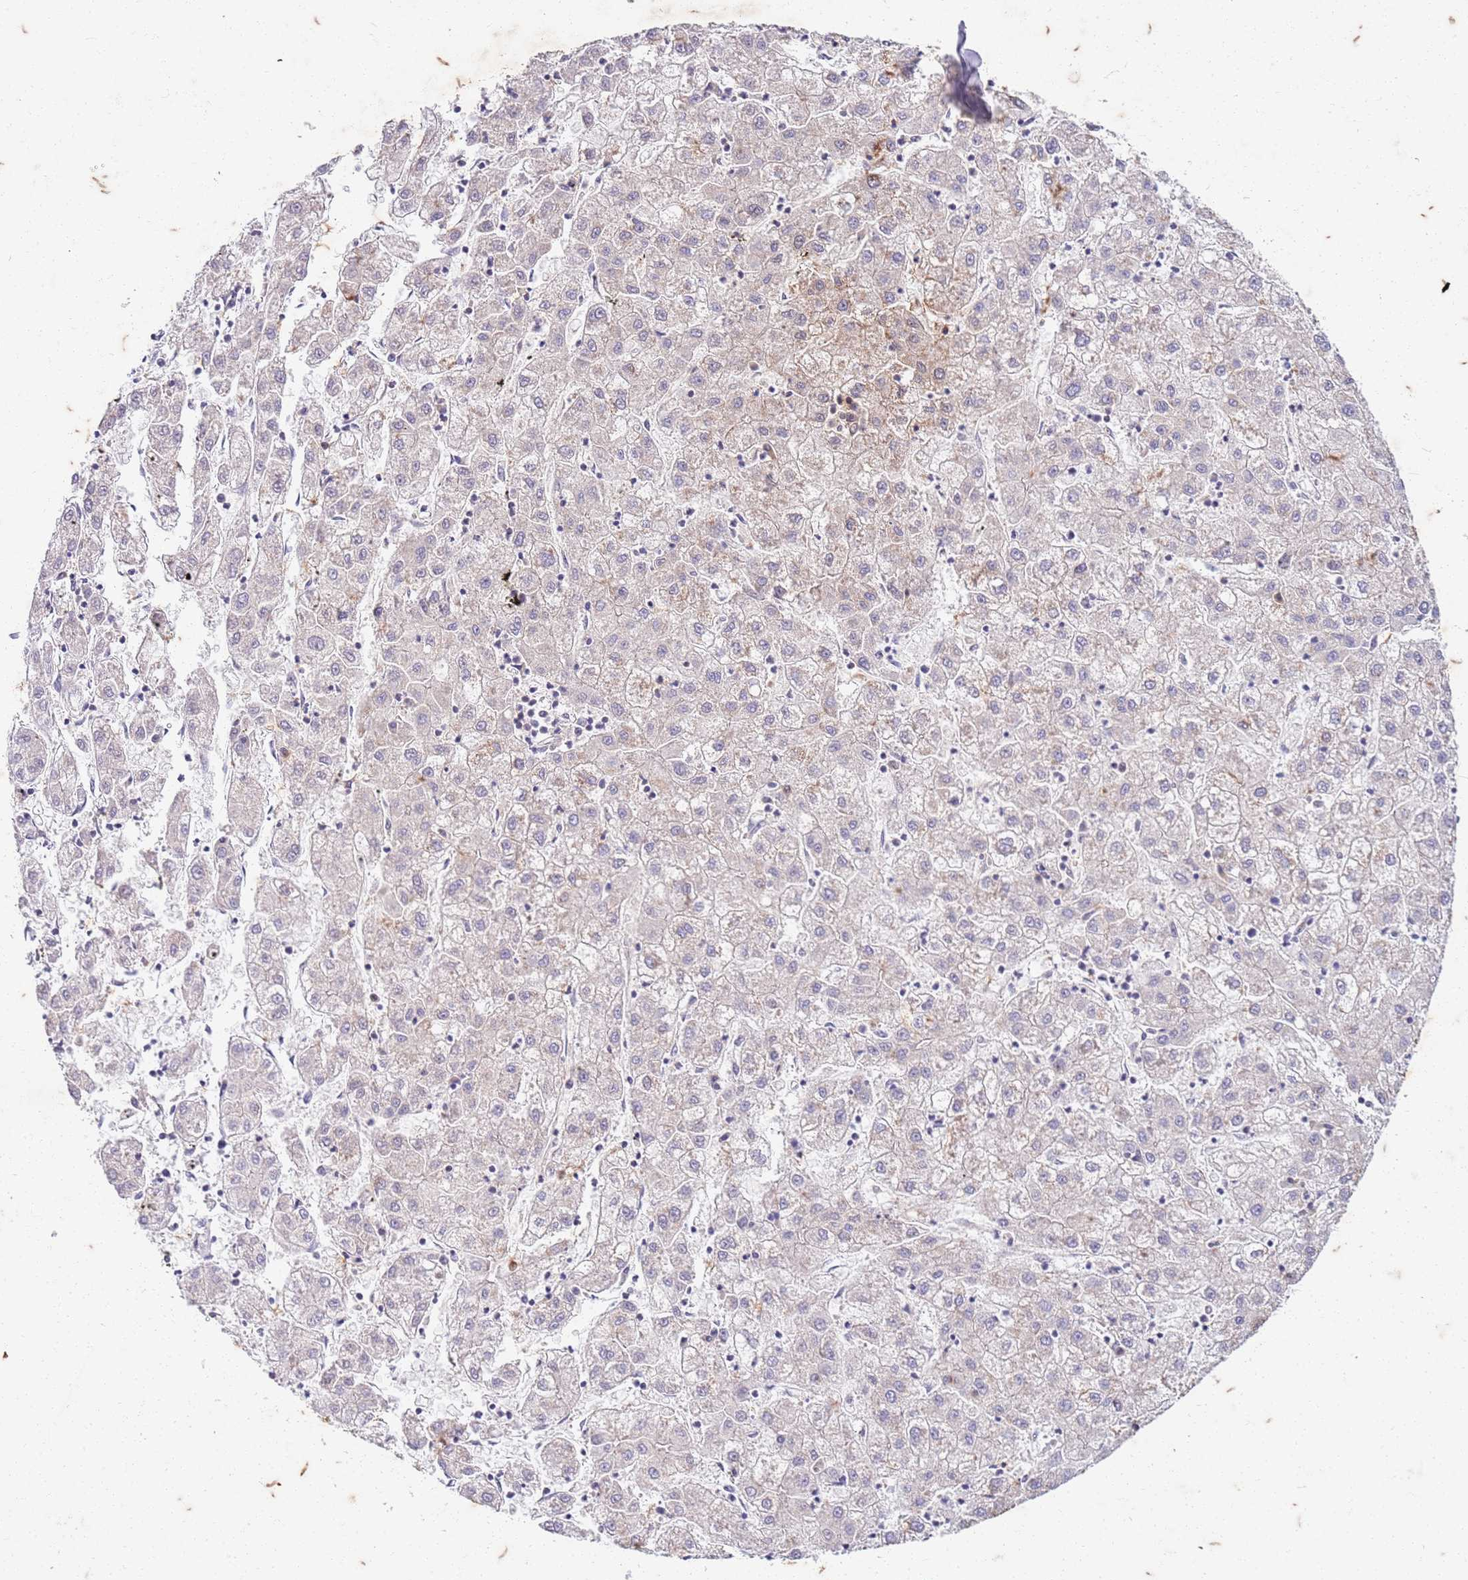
{"staining": {"intensity": "weak", "quantity": "<25%", "location": "cytoplasmic/membranous"}, "tissue": "liver cancer", "cell_type": "Tumor cells", "image_type": "cancer", "snomed": [{"axis": "morphology", "description": "Carcinoma, Hepatocellular, NOS"}, {"axis": "topography", "description": "Liver"}], "caption": "IHC of liver hepatocellular carcinoma displays no staining in tumor cells.", "gene": "RAPGEF3", "patient": {"sex": "male", "age": 72}}